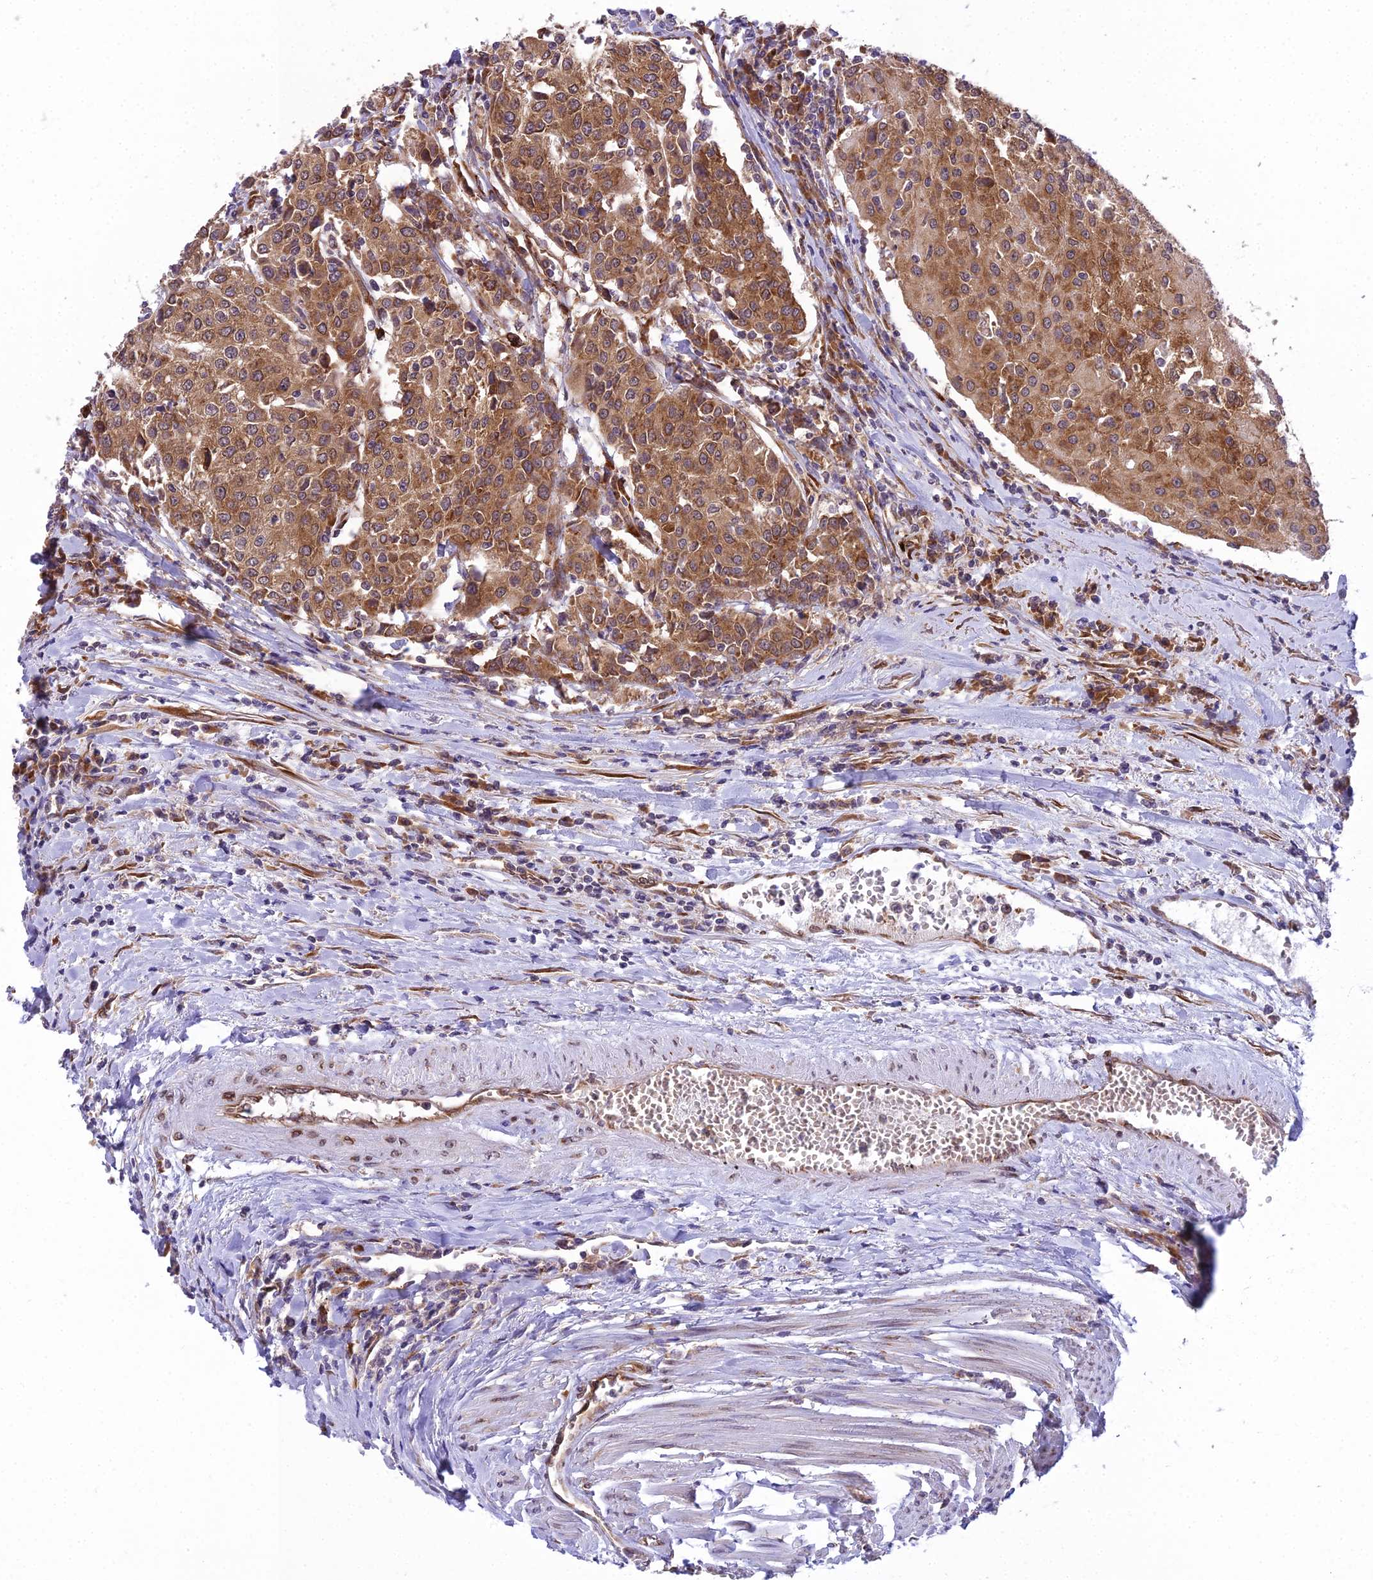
{"staining": {"intensity": "moderate", "quantity": ">75%", "location": "cytoplasmic/membranous"}, "tissue": "urothelial cancer", "cell_type": "Tumor cells", "image_type": "cancer", "snomed": [{"axis": "morphology", "description": "Urothelial carcinoma, High grade"}, {"axis": "topography", "description": "Urinary bladder"}], "caption": "Approximately >75% of tumor cells in human urothelial cancer show moderate cytoplasmic/membranous protein positivity as visualized by brown immunohistochemical staining.", "gene": "DHCR7", "patient": {"sex": "female", "age": 85}}